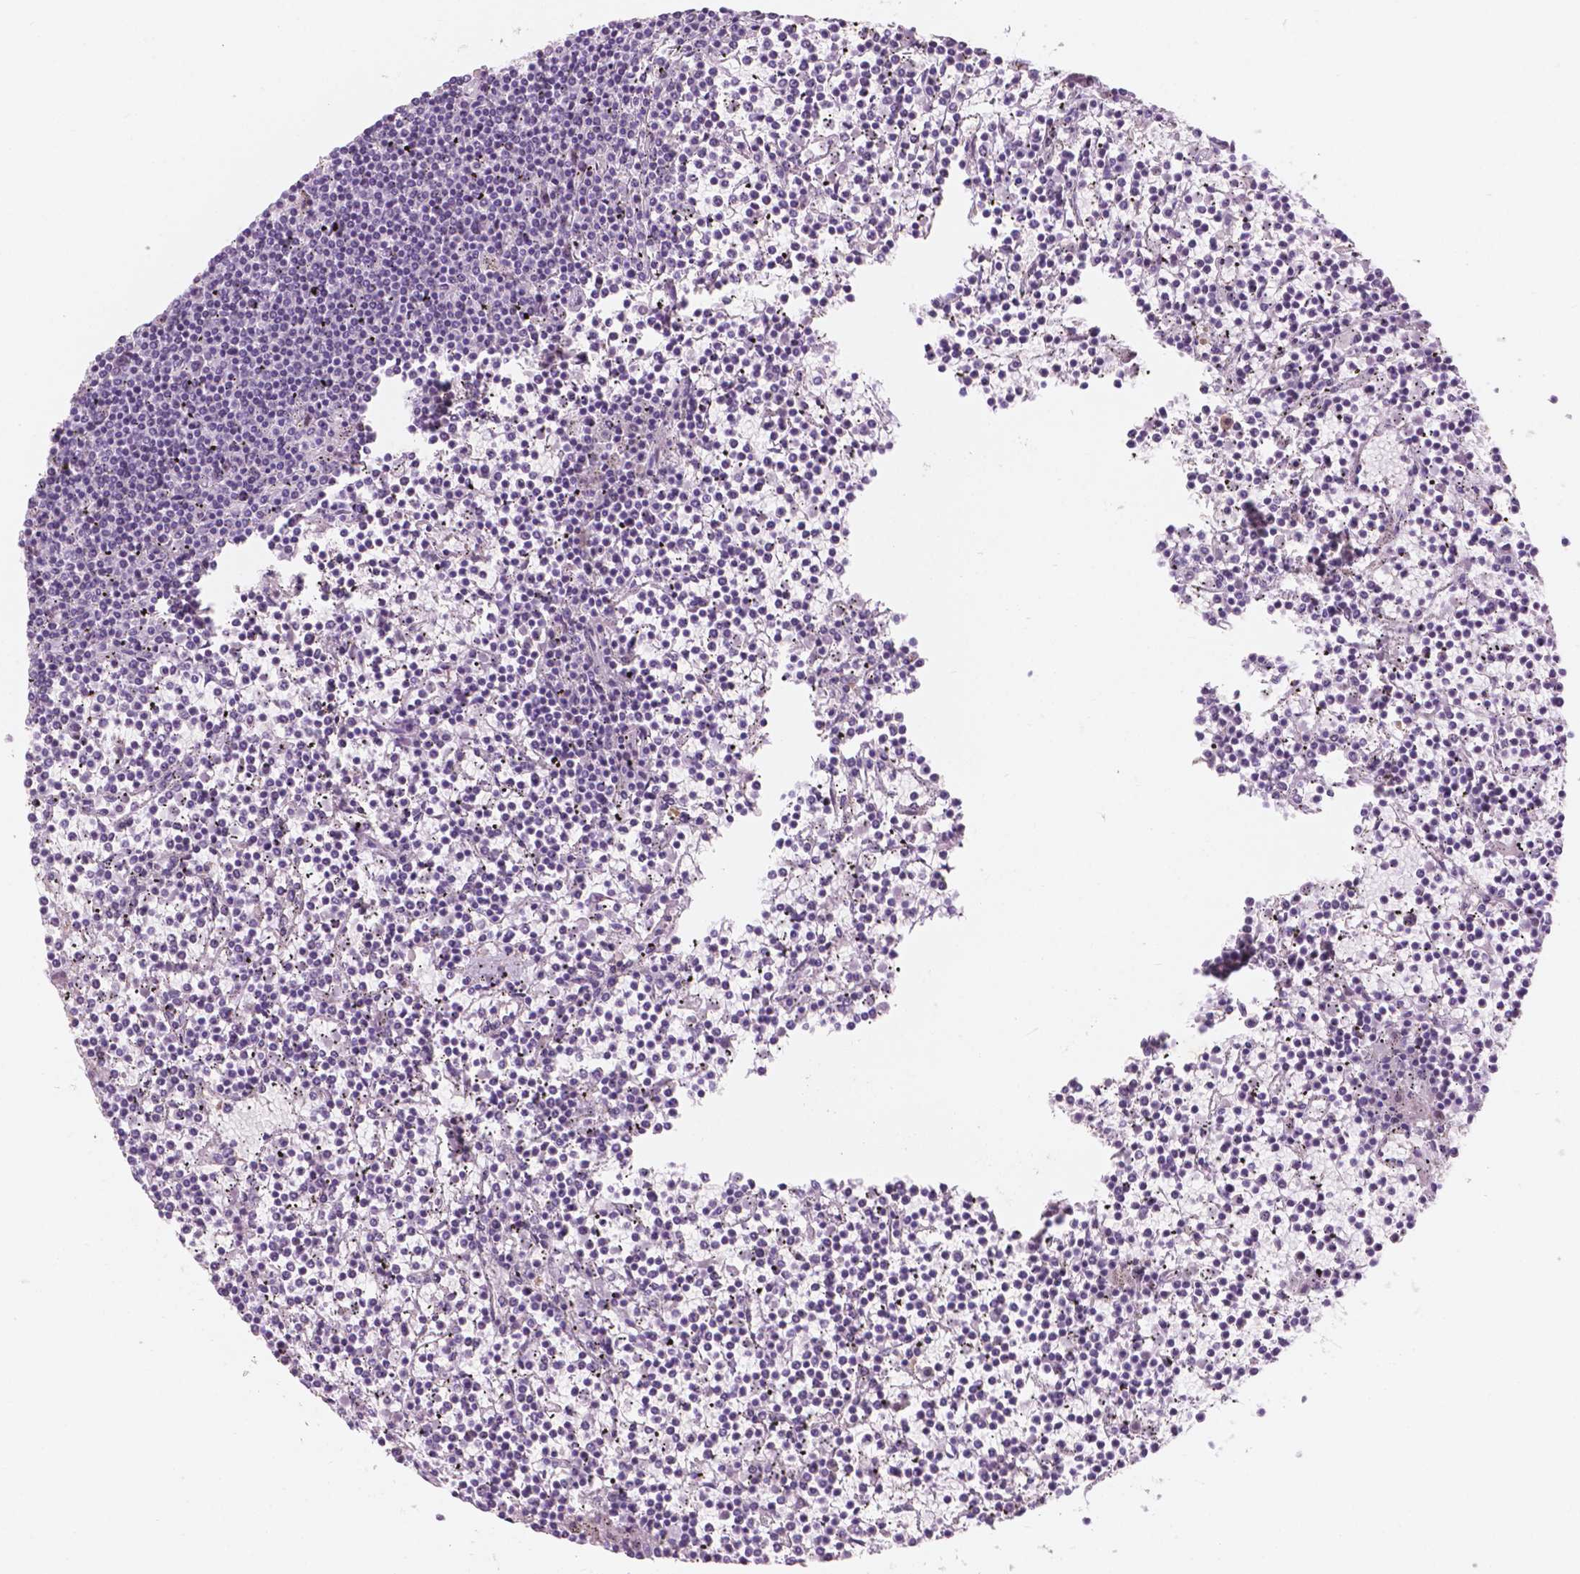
{"staining": {"intensity": "negative", "quantity": "none", "location": "none"}, "tissue": "lymphoma", "cell_type": "Tumor cells", "image_type": "cancer", "snomed": [{"axis": "morphology", "description": "Malignant lymphoma, non-Hodgkin's type, Low grade"}, {"axis": "topography", "description": "Spleen"}], "caption": "IHC image of low-grade malignant lymphoma, non-Hodgkin's type stained for a protein (brown), which exhibits no expression in tumor cells.", "gene": "ZNF853", "patient": {"sex": "female", "age": 19}}